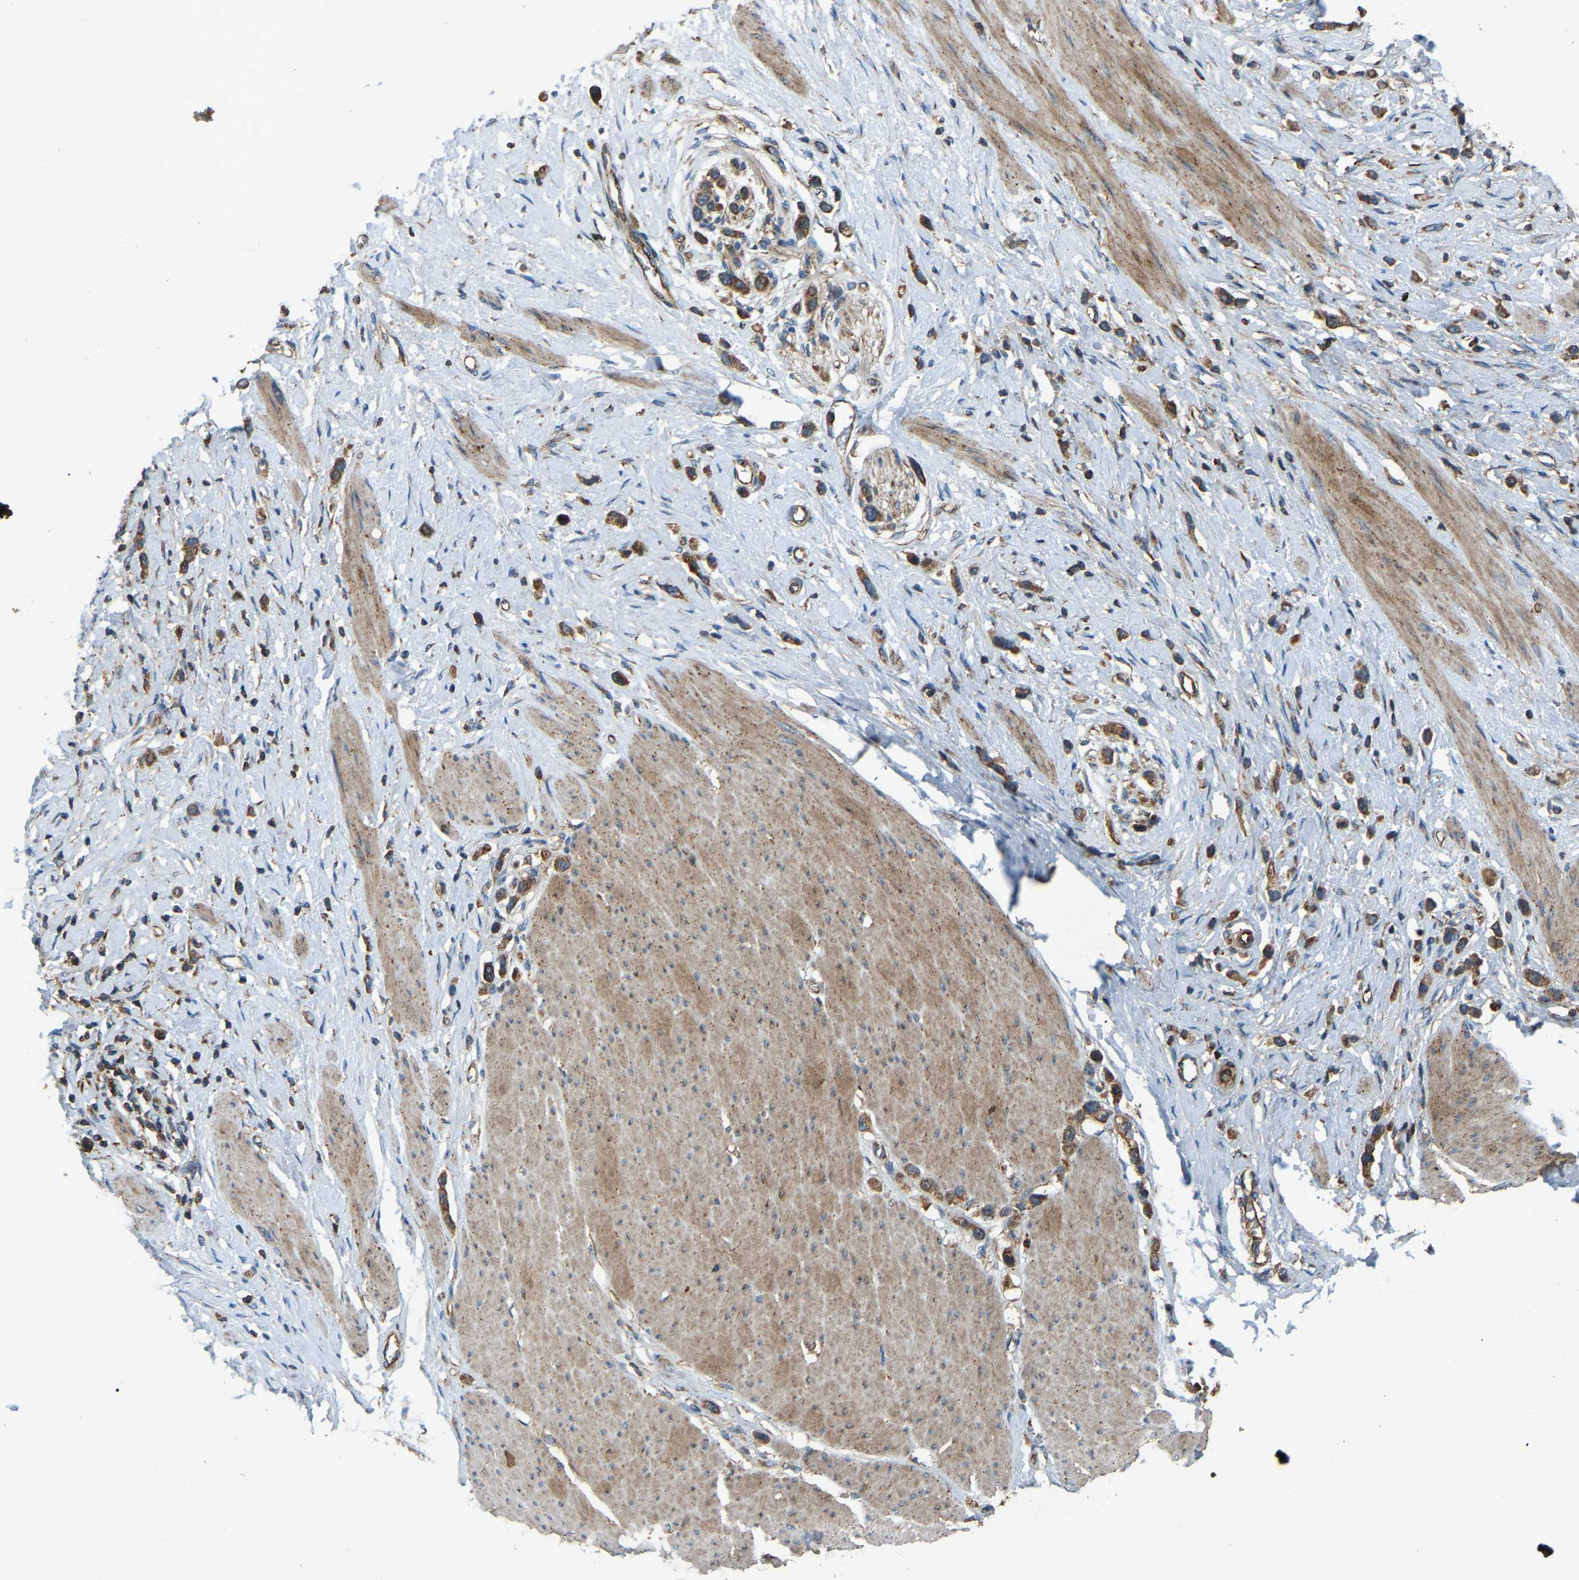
{"staining": {"intensity": "moderate", "quantity": ">75%", "location": "cytoplasmic/membranous"}, "tissue": "stomach cancer", "cell_type": "Tumor cells", "image_type": "cancer", "snomed": [{"axis": "morphology", "description": "Adenocarcinoma, NOS"}, {"axis": "topography", "description": "Stomach"}], "caption": "Stomach adenocarcinoma stained with DAB immunohistochemistry reveals medium levels of moderate cytoplasmic/membranous staining in about >75% of tumor cells.", "gene": "SAMD9L", "patient": {"sex": "female", "age": 65}}